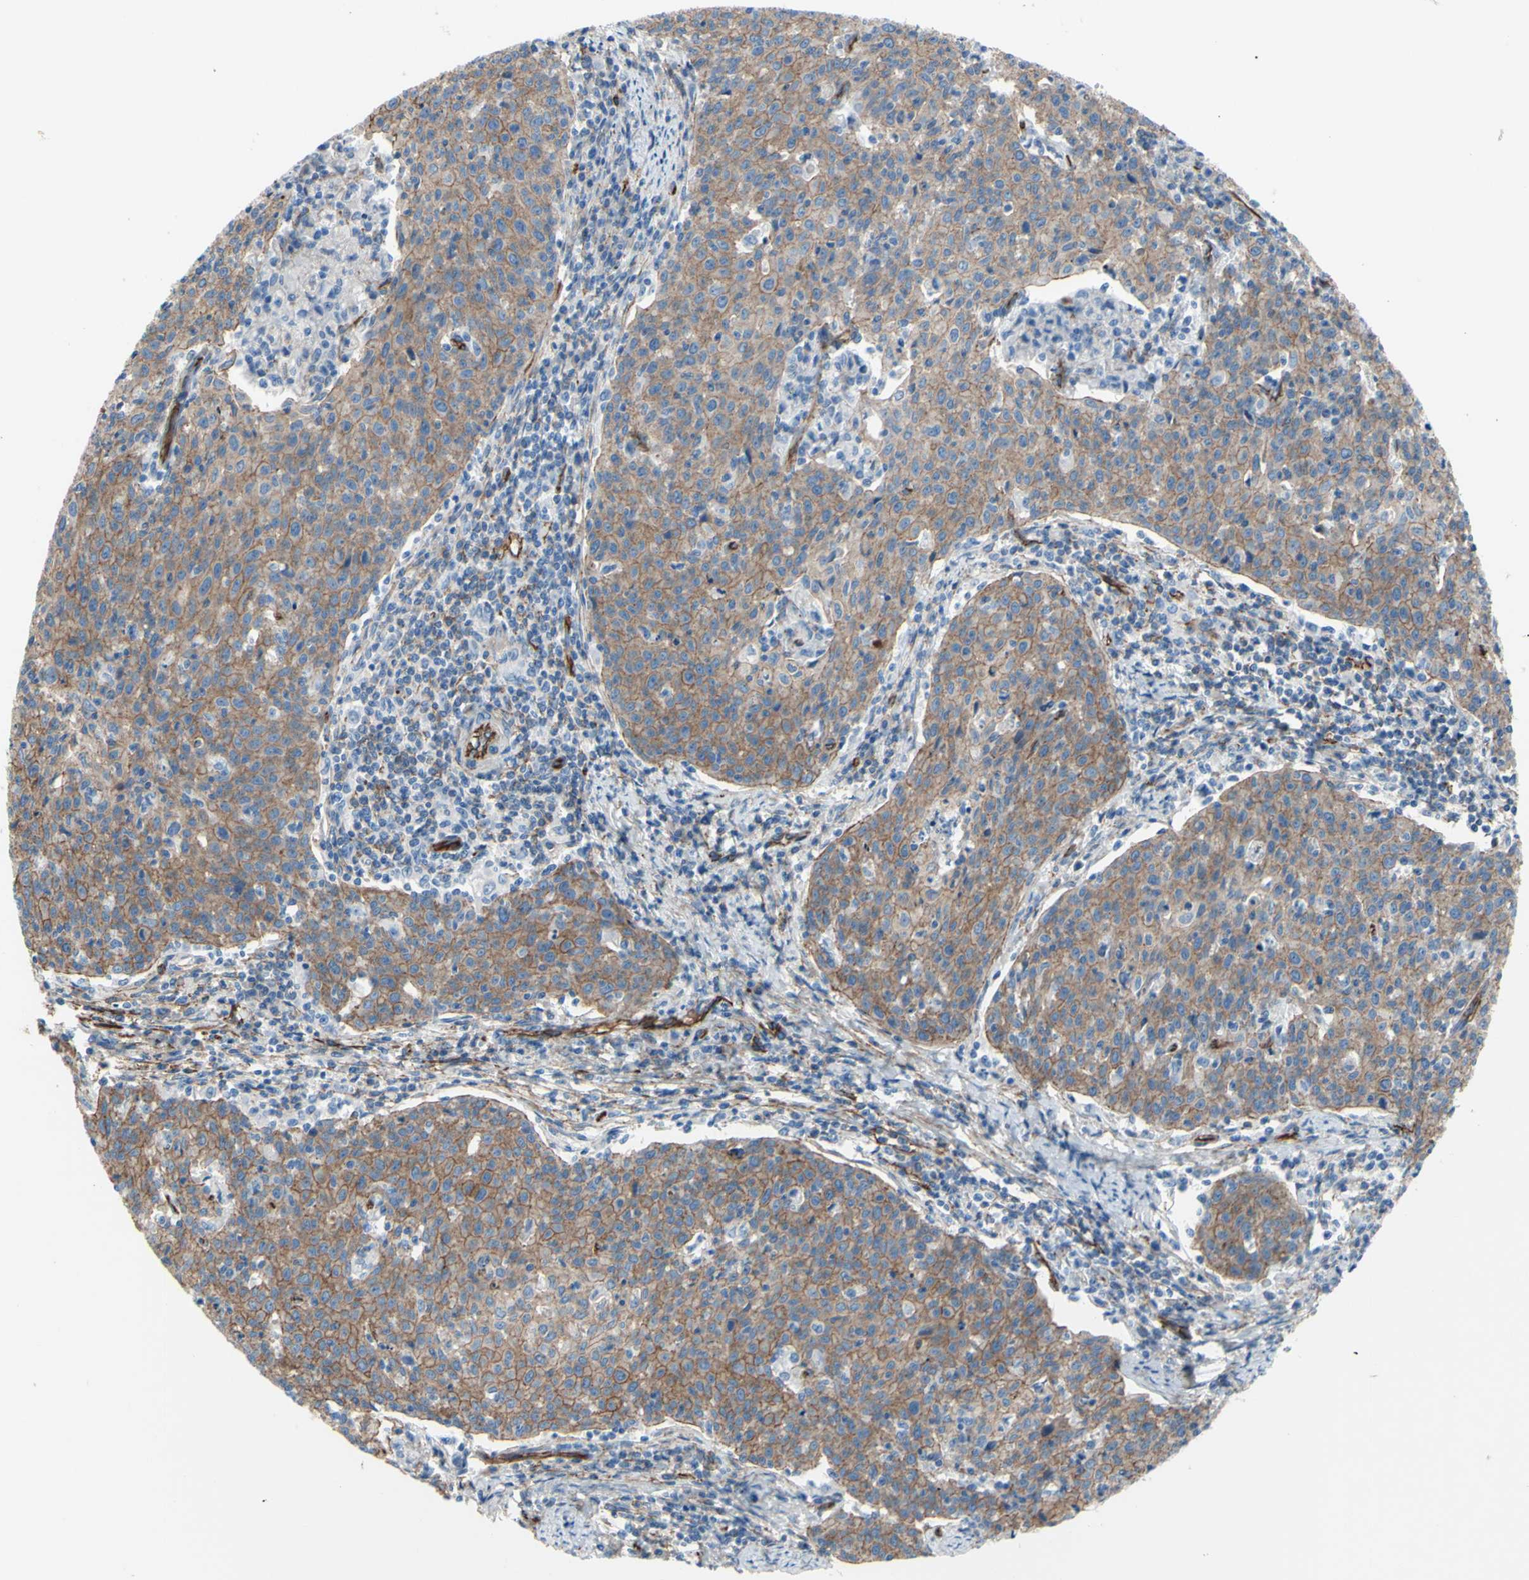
{"staining": {"intensity": "moderate", "quantity": ">75%", "location": "cytoplasmic/membranous"}, "tissue": "cervical cancer", "cell_type": "Tumor cells", "image_type": "cancer", "snomed": [{"axis": "morphology", "description": "Squamous cell carcinoma, NOS"}, {"axis": "topography", "description": "Cervix"}], "caption": "Cervical cancer was stained to show a protein in brown. There is medium levels of moderate cytoplasmic/membranous staining in about >75% of tumor cells. (brown staining indicates protein expression, while blue staining denotes nuclei).", "gene": "TPBG", "patient": {"sex": "female", "age": 38}}